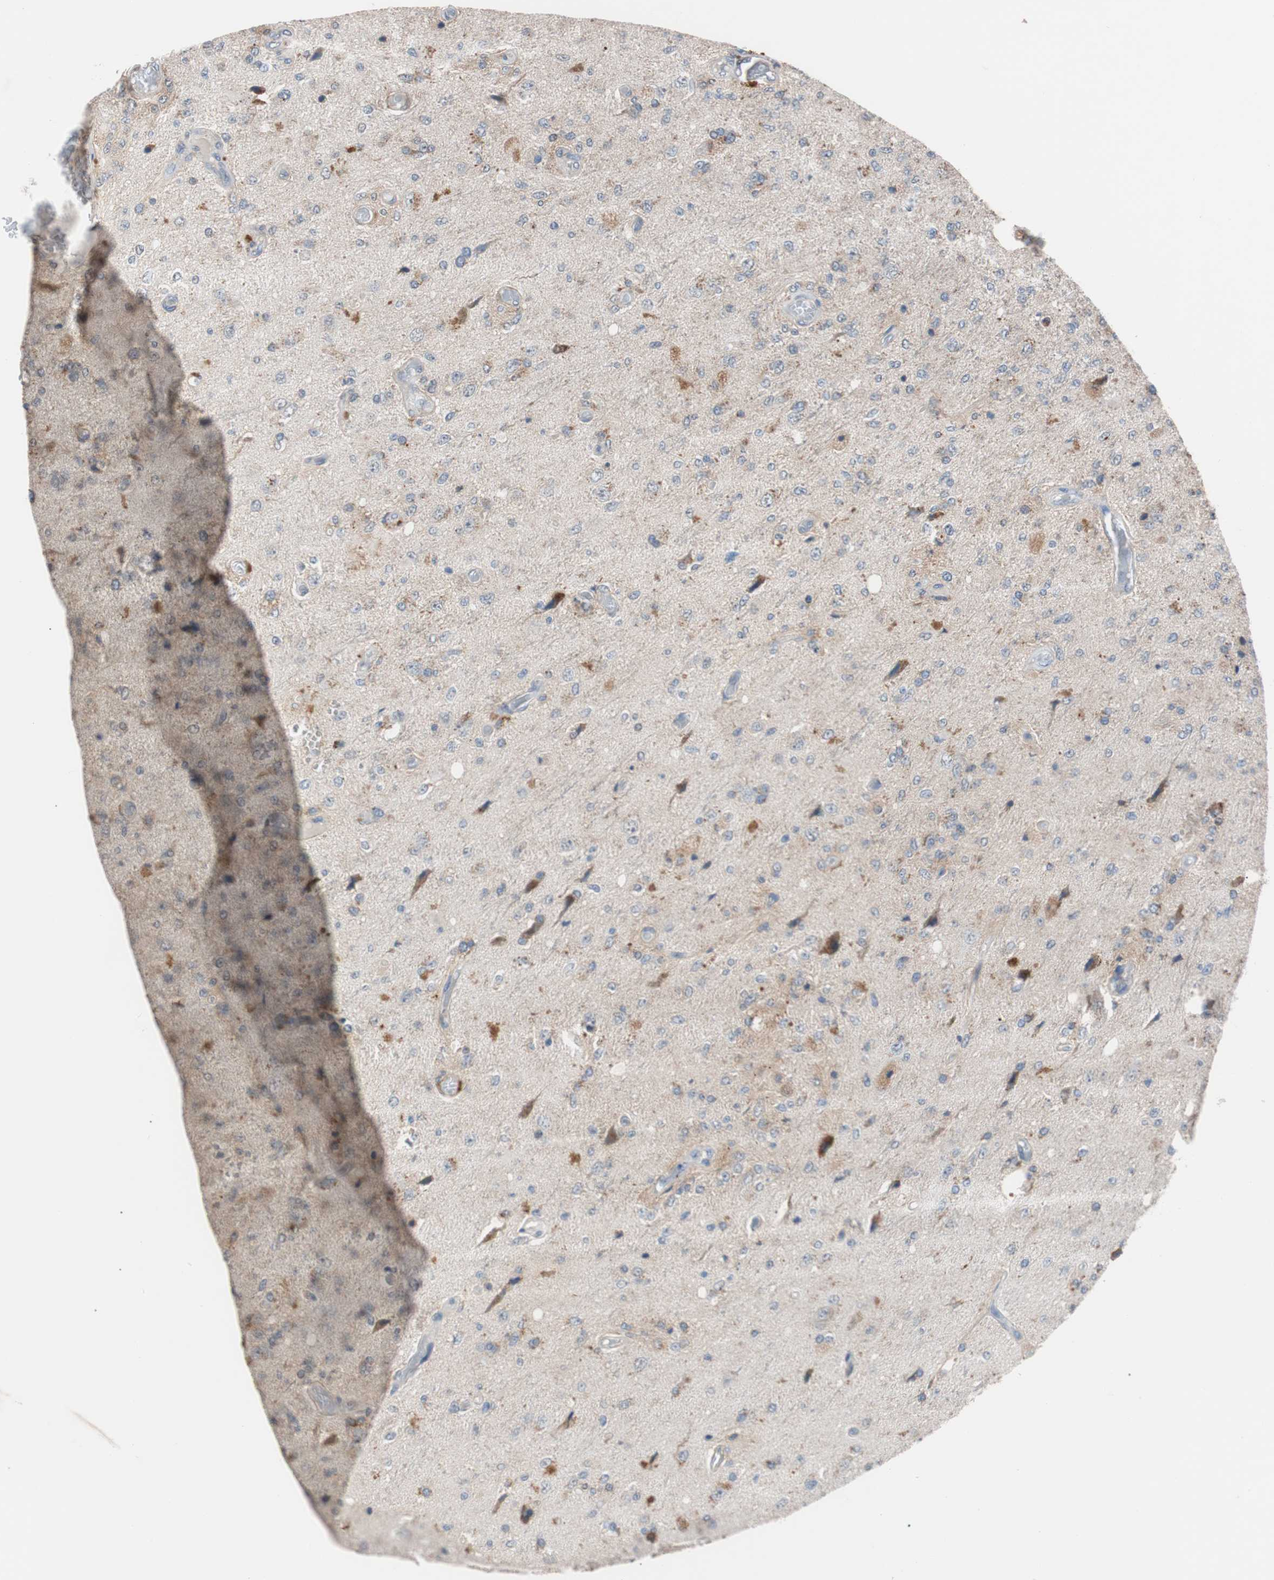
{"staining": {"intensity": "moderate", "quantity": "25%-75%", "location": "cytoplasmic/membranous"}, "tissue": "glioma", "cell_type": "Tumor cells", "image_type": "cancer", "snomed": [{"axis": "morphology", "description": "Normal tissue, NOS"}, {"axis": "morphology", "description": "Glioma, malignant, High grade"}, {"axis": "topography", "description": "Cerebral cortex"}], "caption": "Human malignant high-grade glioma stained with a brown dye shows moderate cytoplasmic/membranous positive staining in approximately 25%-75% of tumor cells.", "gene": "LITAF", "patient": {"sex": "male", "age": 77}}